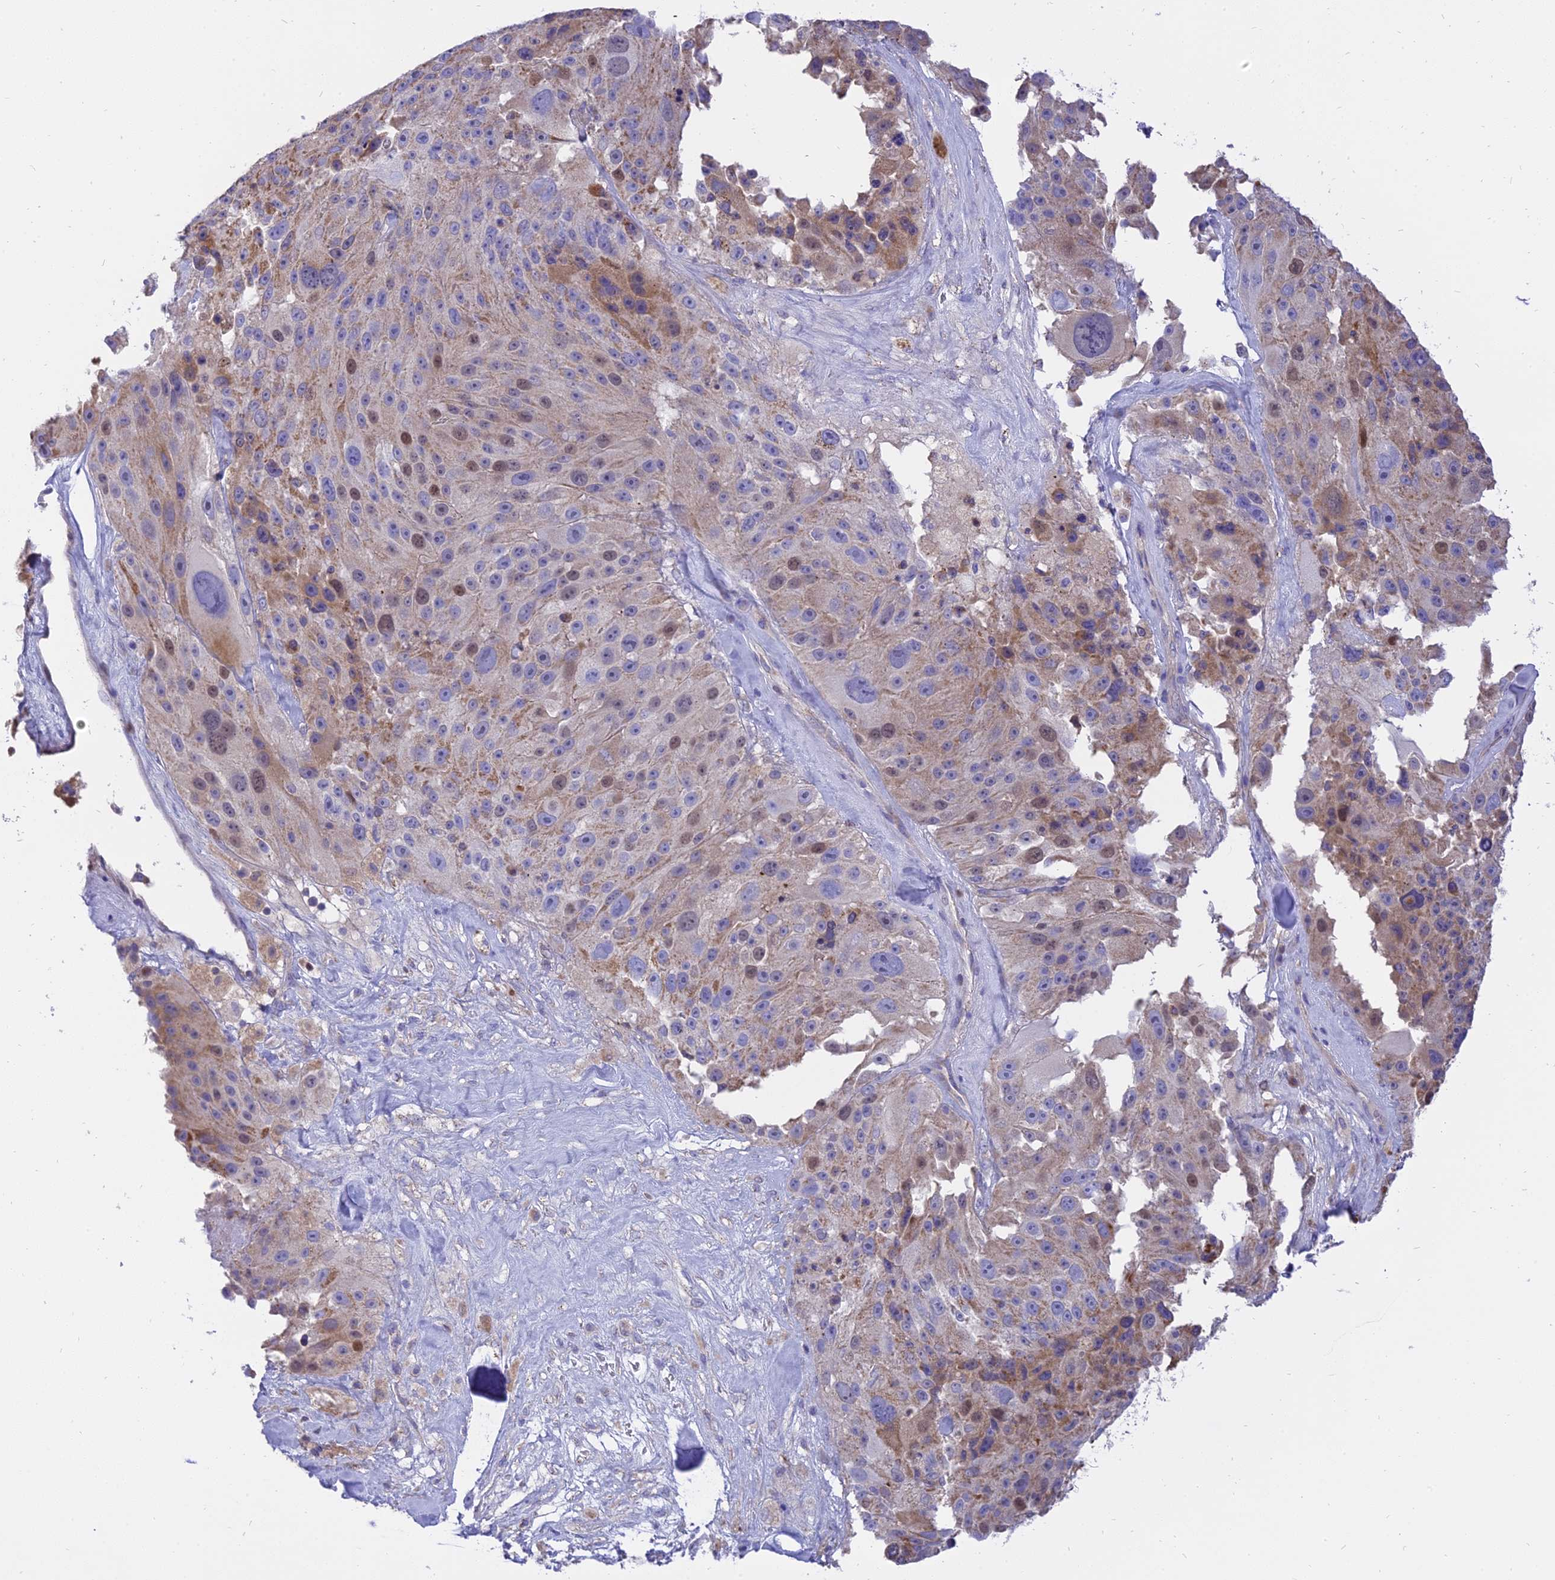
{"staining": {"intensity": "moderate", "quantity": "<25%", "location": "cytoplasmic/membranous,nuclear"}, "tissue": "melanoma", "cell_type": "Tumor cells", "image_type": "cancer", "snomed": [{"axis": "morphology", "description": "Malignant melanoma, Metastatic site"}, {"axis": "topography", "description": "Lymph node"}], "caption": "Tumor cells exhibit low levels of moderate cytoplasmic/membranous and nuclear expression in about <25% of cells in melanoma.", "gene": "CENPV", "patient": {"sex": "male", "age": 62}}